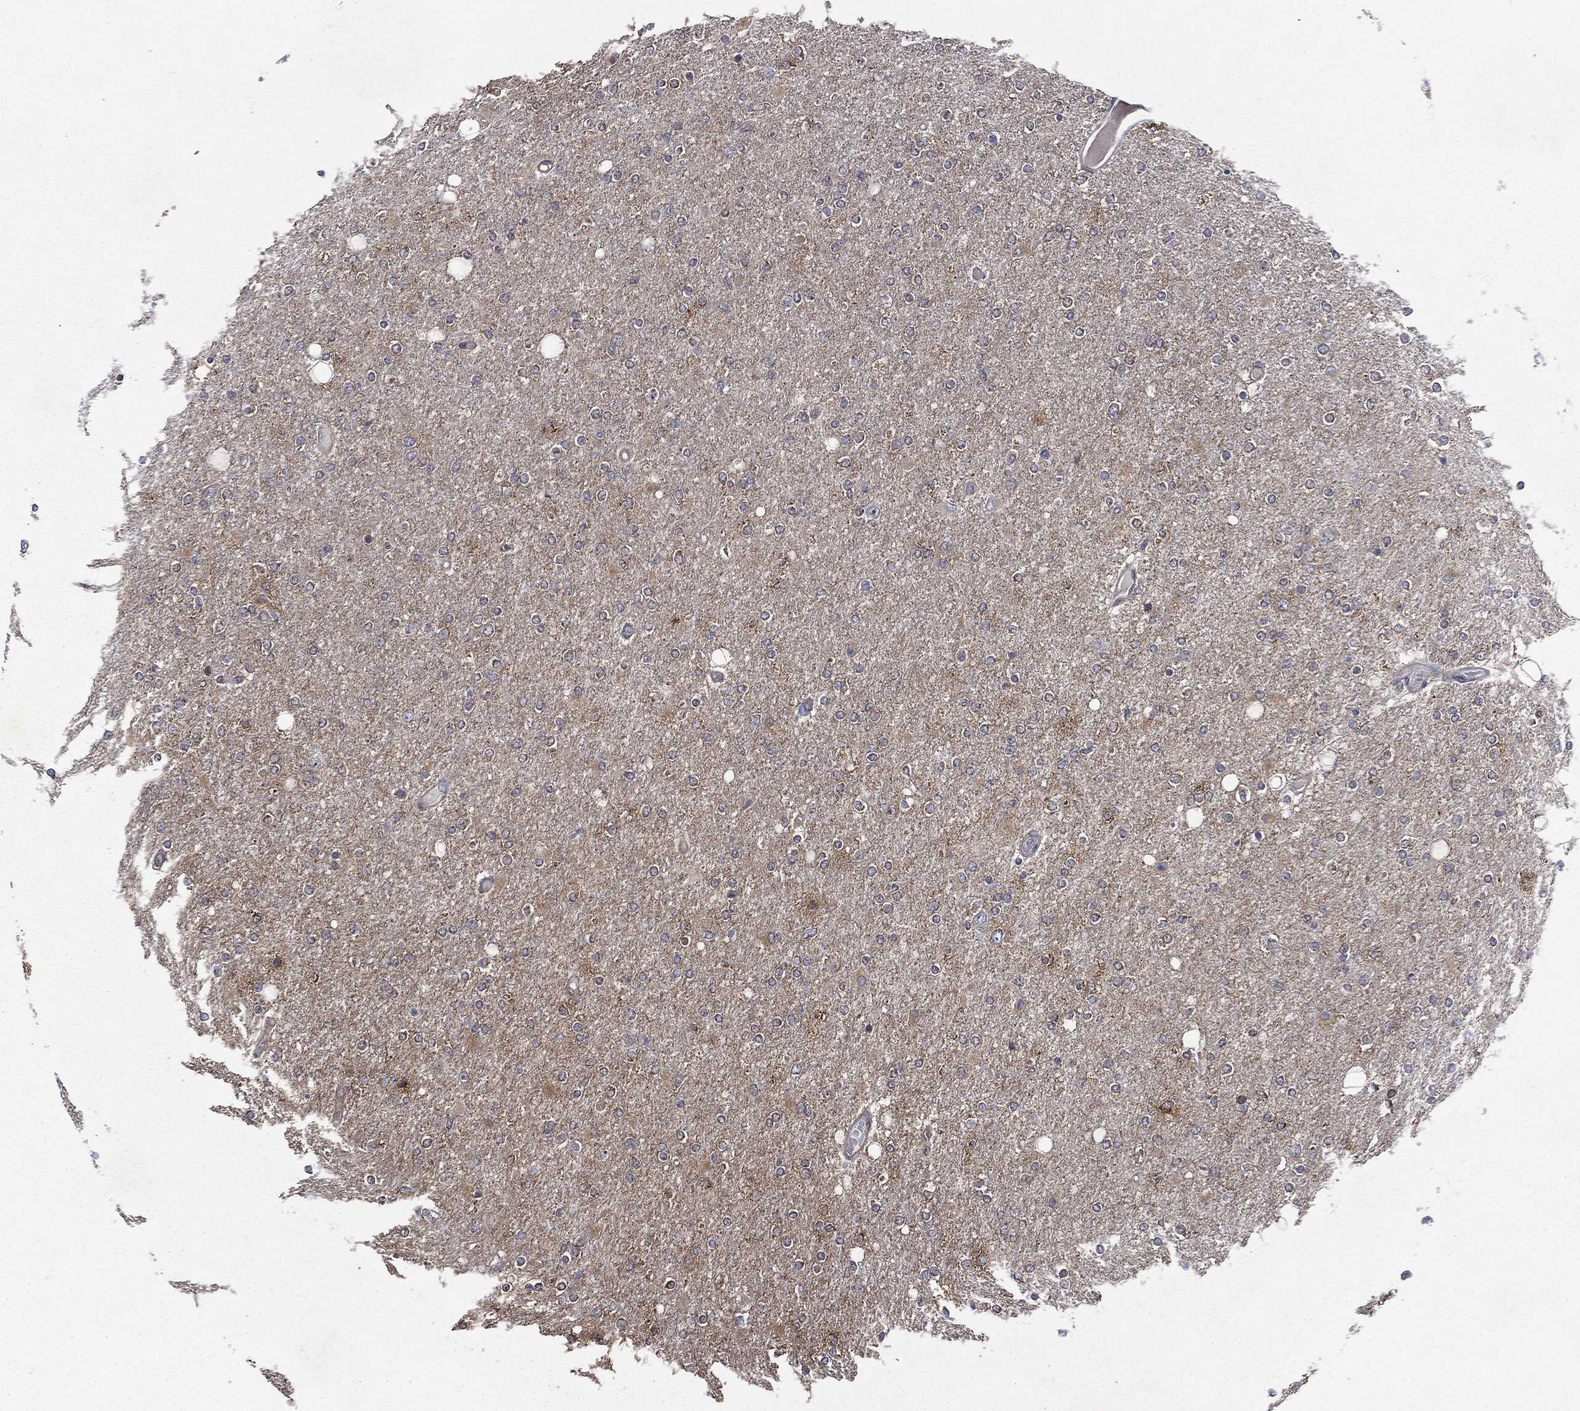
{"staining": {"intensity": "negative", "quantity": "none", "location": "none"}, "tissue": "glioma", "cell_type": "Tumor cells", "image_type": "cancer", "snomed": [{"axis": "morphology", "description": "Glioma, malignant, High grade"}, {"axis": "topography", "description": "Cerebral cortex"}], "caption": "Tumor cells show no significant positivity in glioma.", "gene": "TRMT1L", "patient": {"sex": "male", "age": 70}}